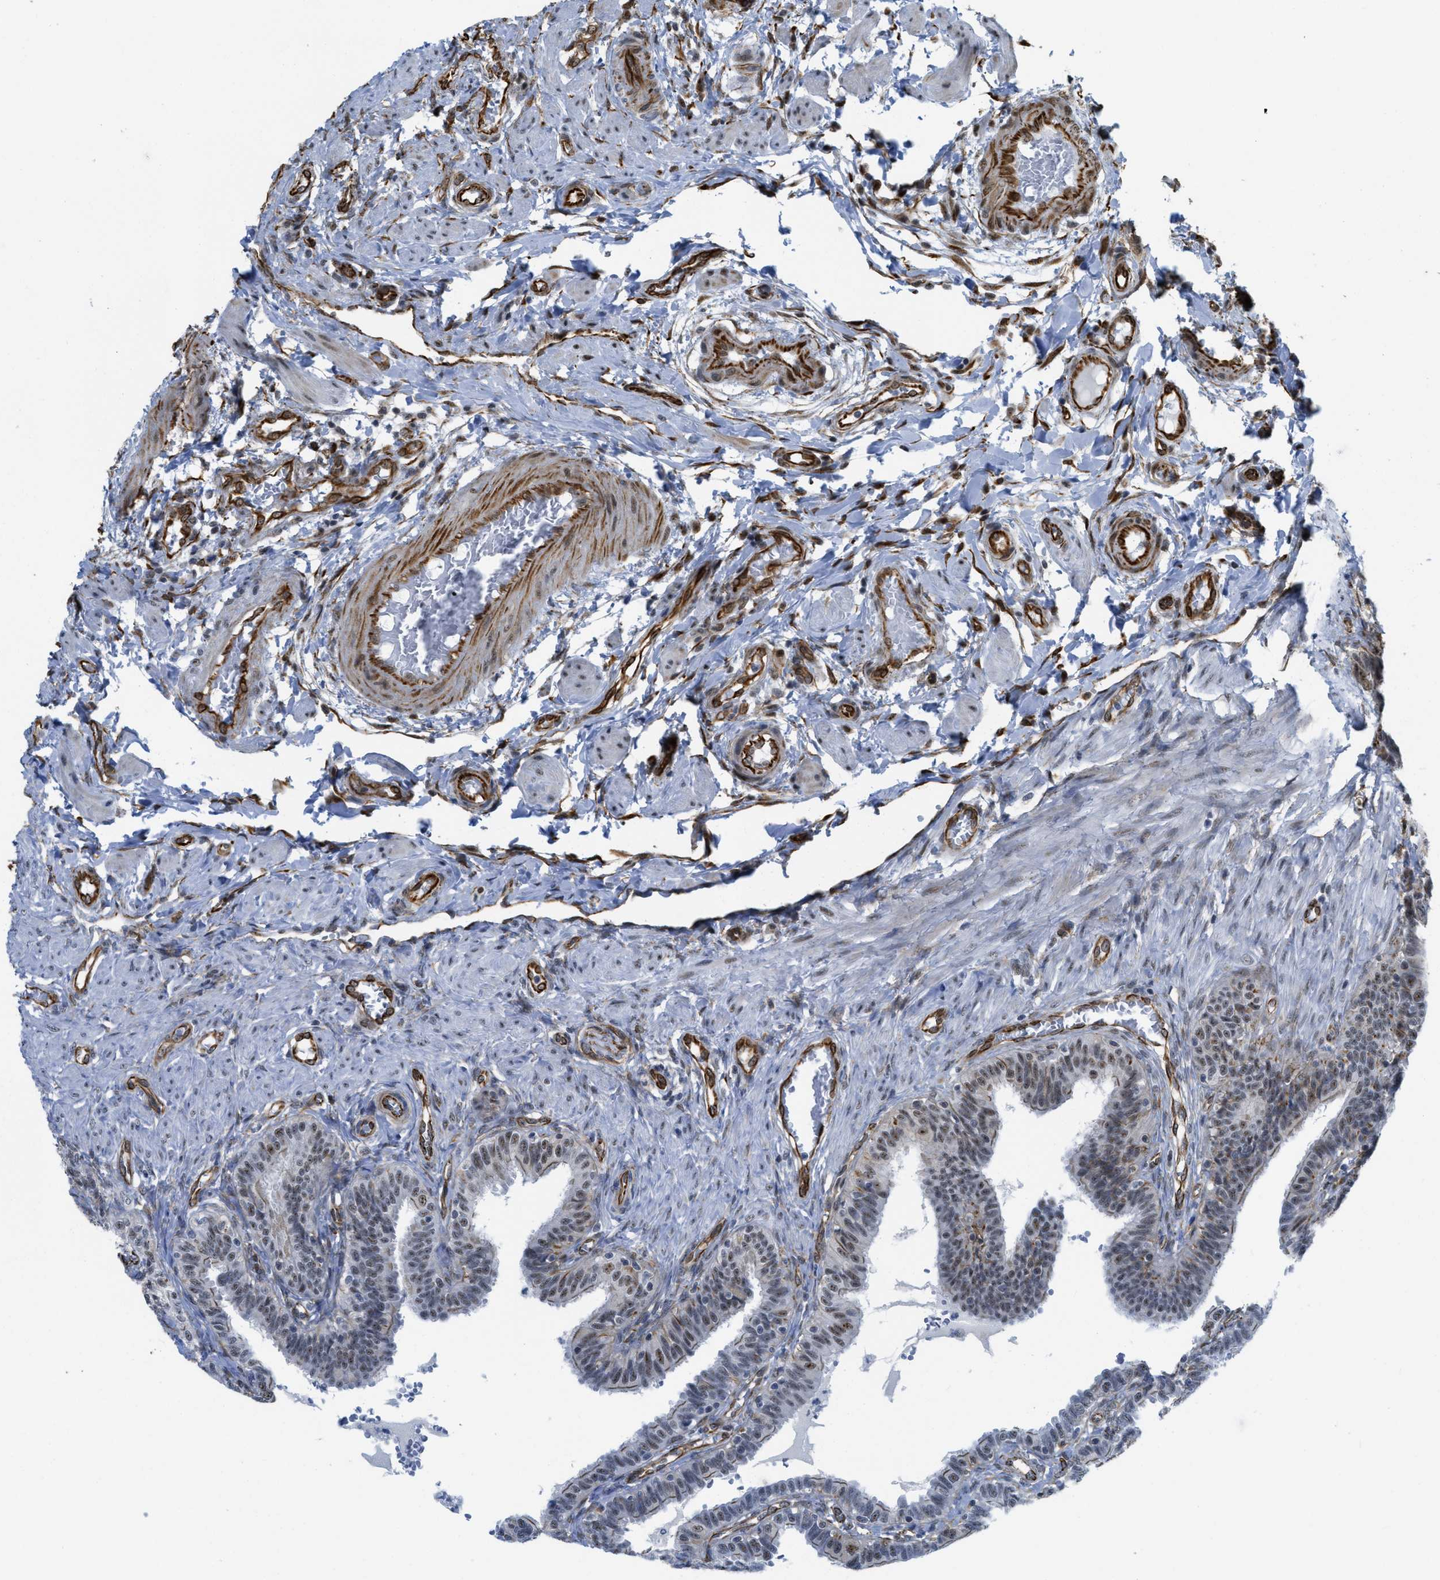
{"staining": {"intensity": "moderate", "quantity": ">75%", "location": "nuclear"}, "tissue": "fallopian tube", "cell_type": "Glandular cells", "image_type": "normal", "snomed": [{"axis": "morphology", "description": "Normal tissue, NOS"}, {"axis": "topography", "description": "Fallopian tube"}, {"axis": "topography", "description": "Placenta"}], "caption": "About >75% of glandular cells in normal fallopian tube reveal moderate nuclear protein staining as visualized by brown immunohistochemical staining.", "gene": "LRRC8B", "patient": {"sex": "female", "age": 34}}